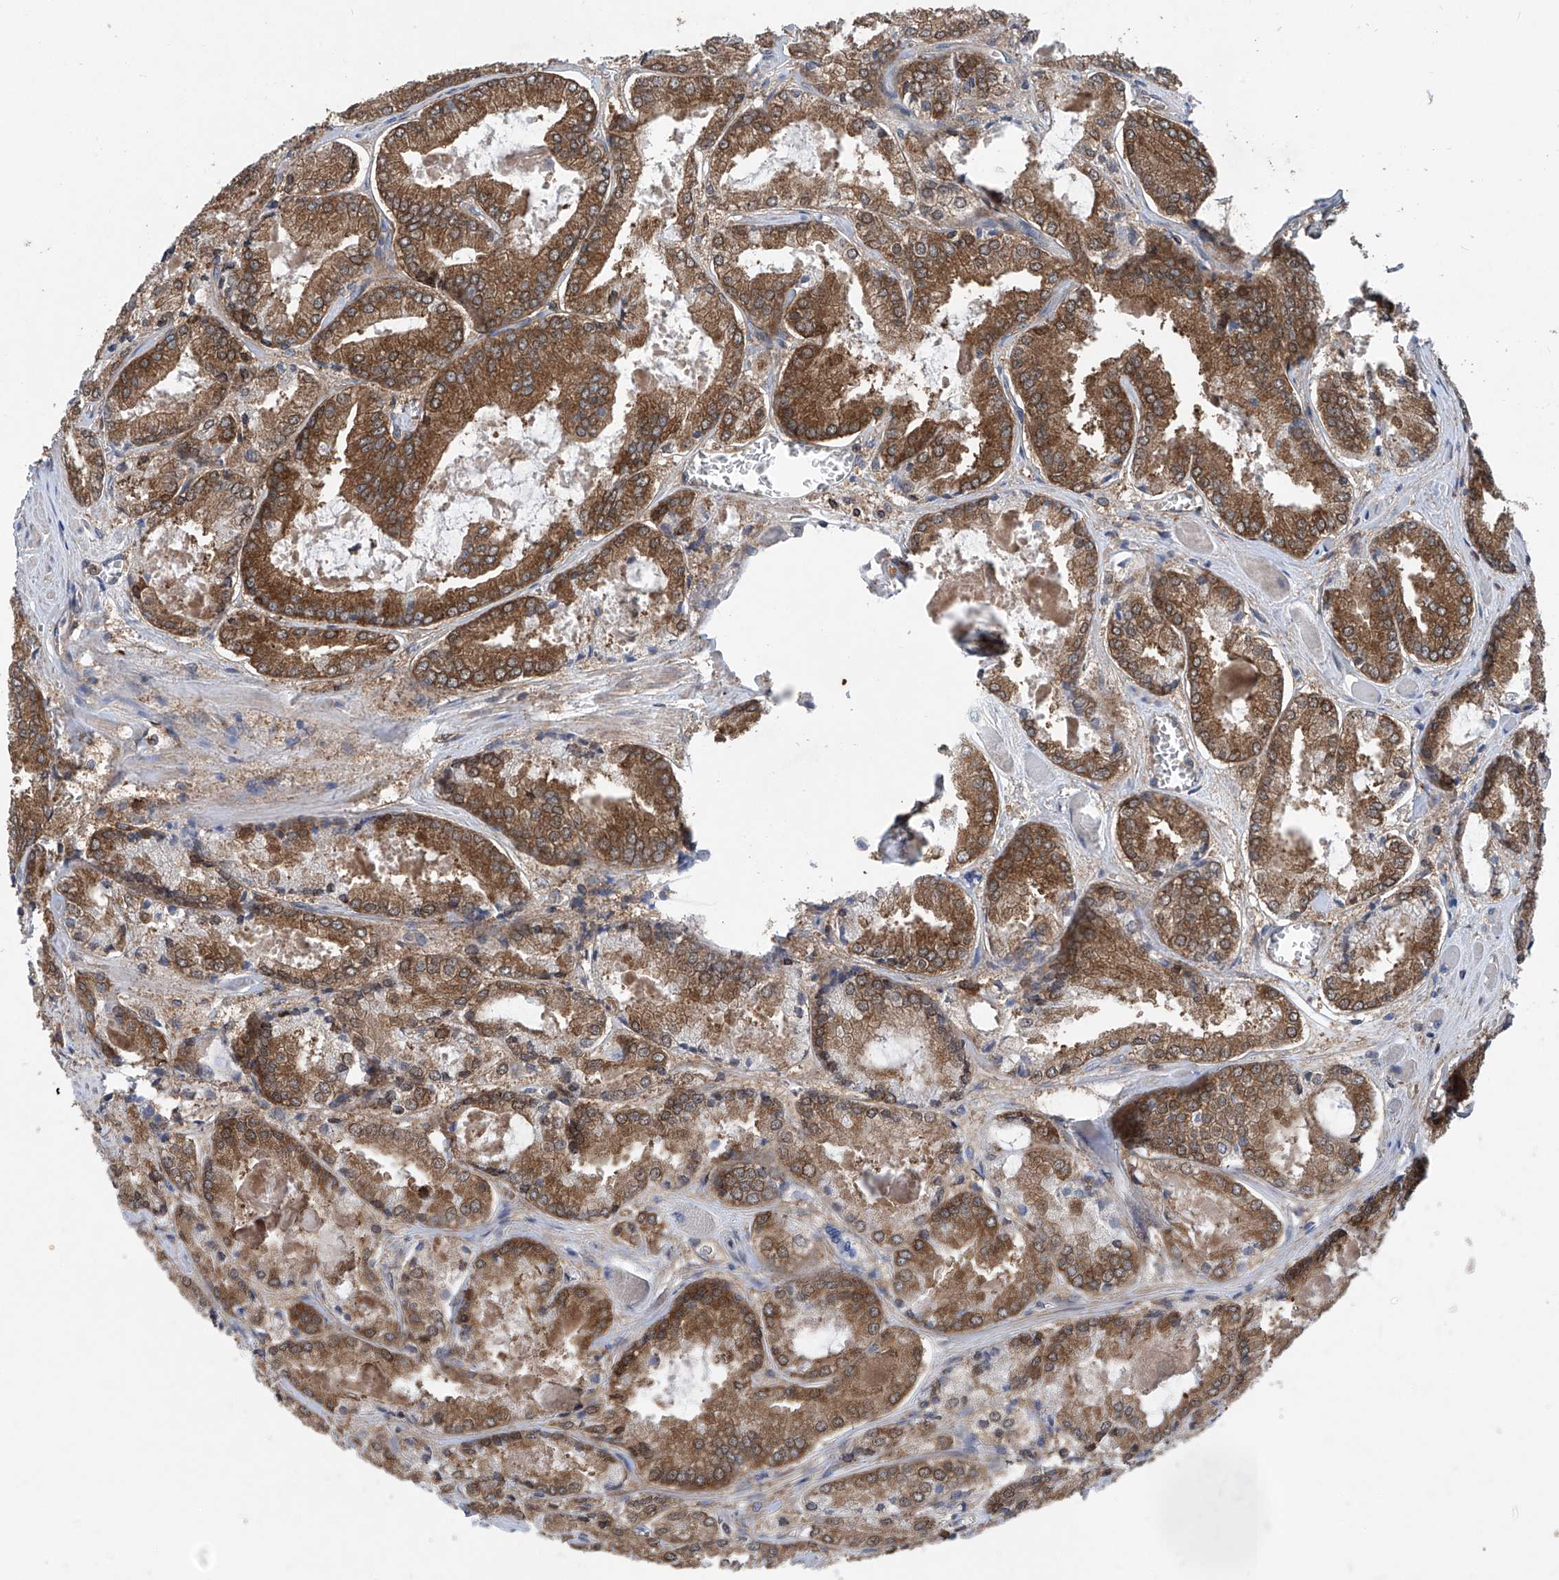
{"staining": {"intensity": "strong", "quantity": ">75%", "location": "cytoplasmic/membranous"}, "tissue": "prostate cancer", "cell_type": "Tumor cells", "image_type": "cancer", "snomed": [{"axis": "morphology", "description": "Adenocarcinoma, Low grade"}, {"axis": "topography", "description": "Prostate"}], "caption": "Protein expression analysis of prostate adenocarcinoma (low-grade) displays strong cytoplasmic/membranous staining in approximately >75% of tumor cells.", "gene": "SMAP1", "patient": {"sex": "male", "age": 67}}